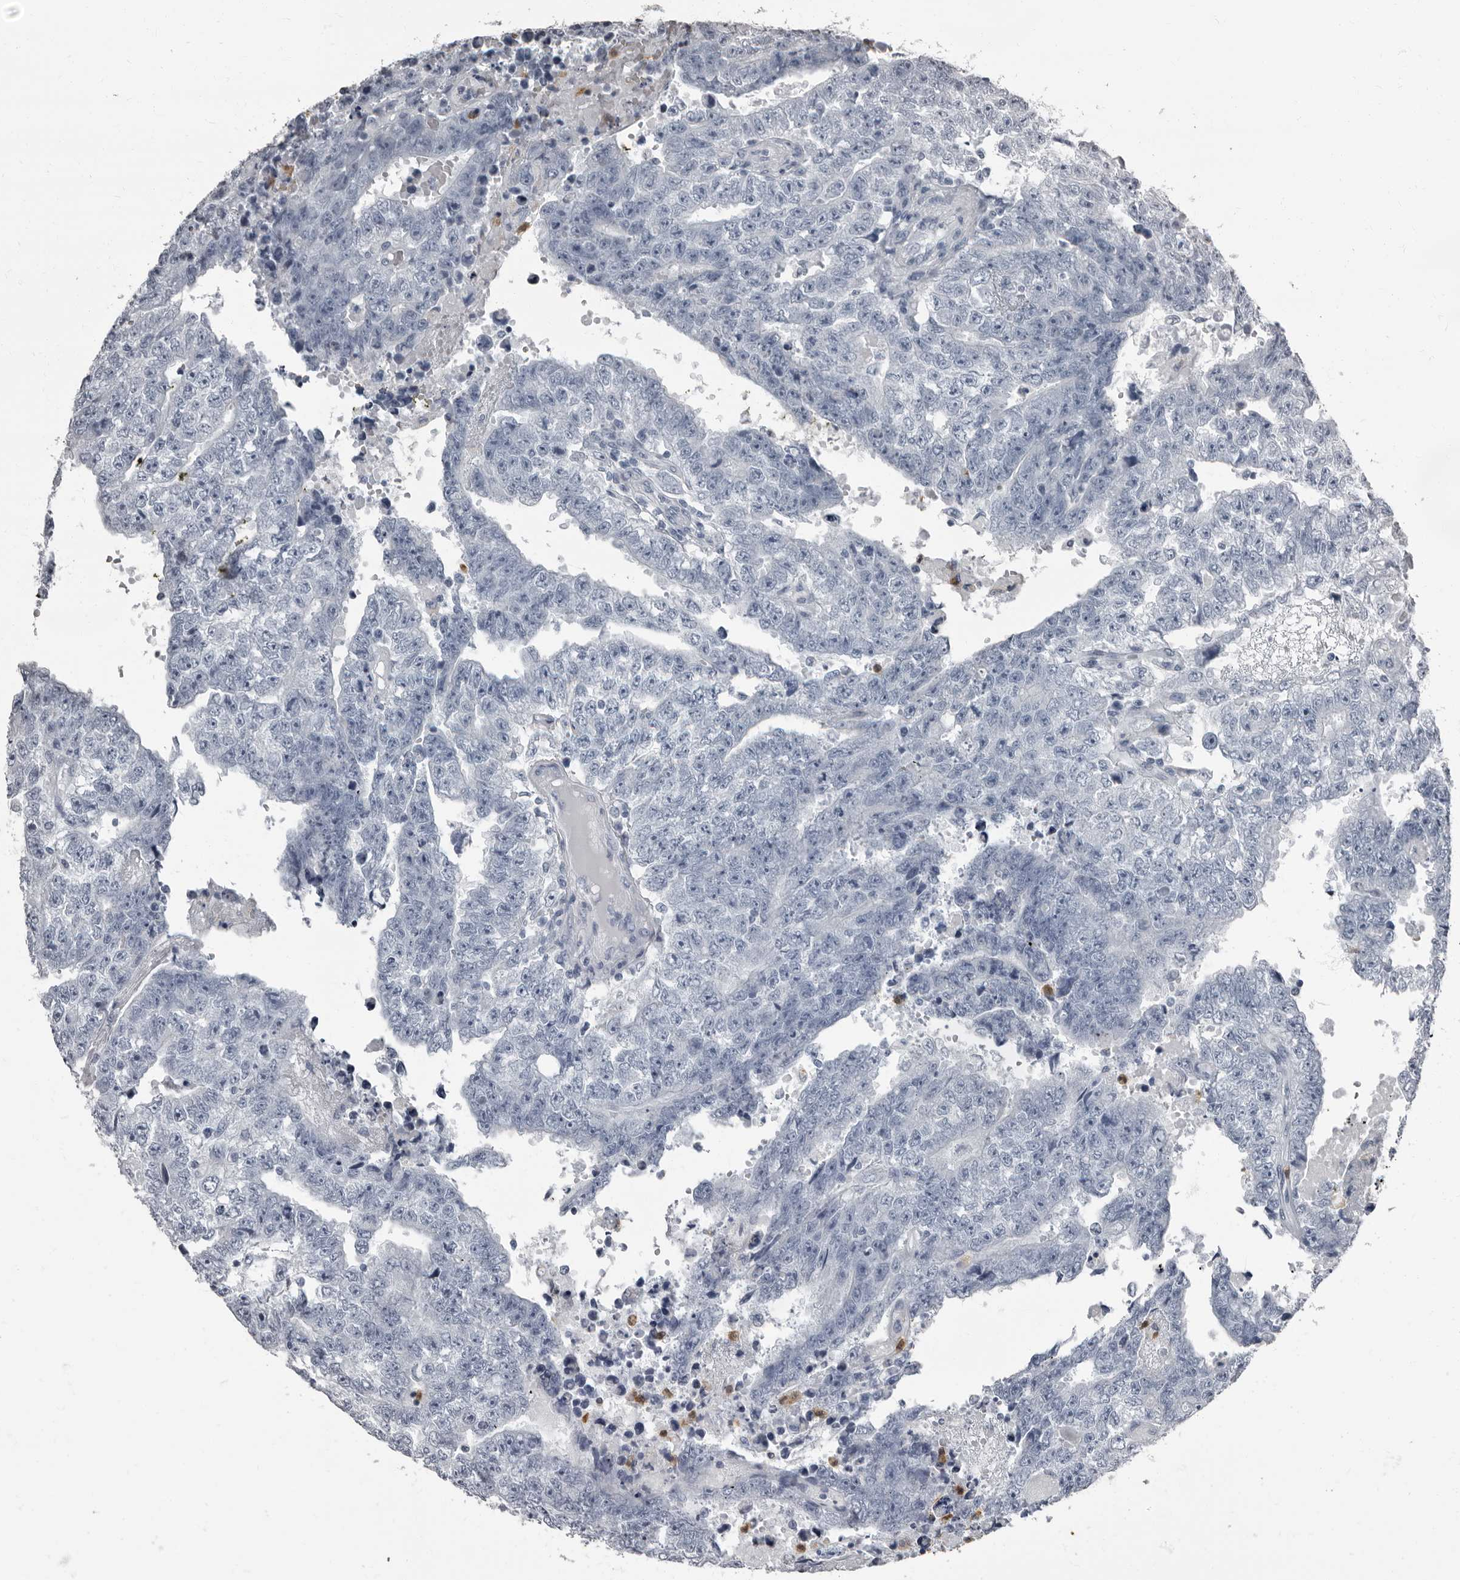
{"staining": {"intensity": "negative", "quantity": "none", "location": "none"}, "tissue": "testis cancer", "cell_type": "Tumor cells", "image_type": "cancer", "snomed": [{"axis": "morphology", "description": "Carcinoma, Embryonal, NOS"}, {"axis": "topography", "description": "Testis"}], "caption": "Immunohistochemistry (IHC) histopathology image of human testis cancer (embryonal carcinoma) stained for a protein (brown), which shows no staining in tumor cells. (Brightfield microscopy of DAB (3,3'-diaminobenzidine) IHC at high magnification).", "gene": "TPD52L1", "patient": {"sex": "male", "age": 25}}